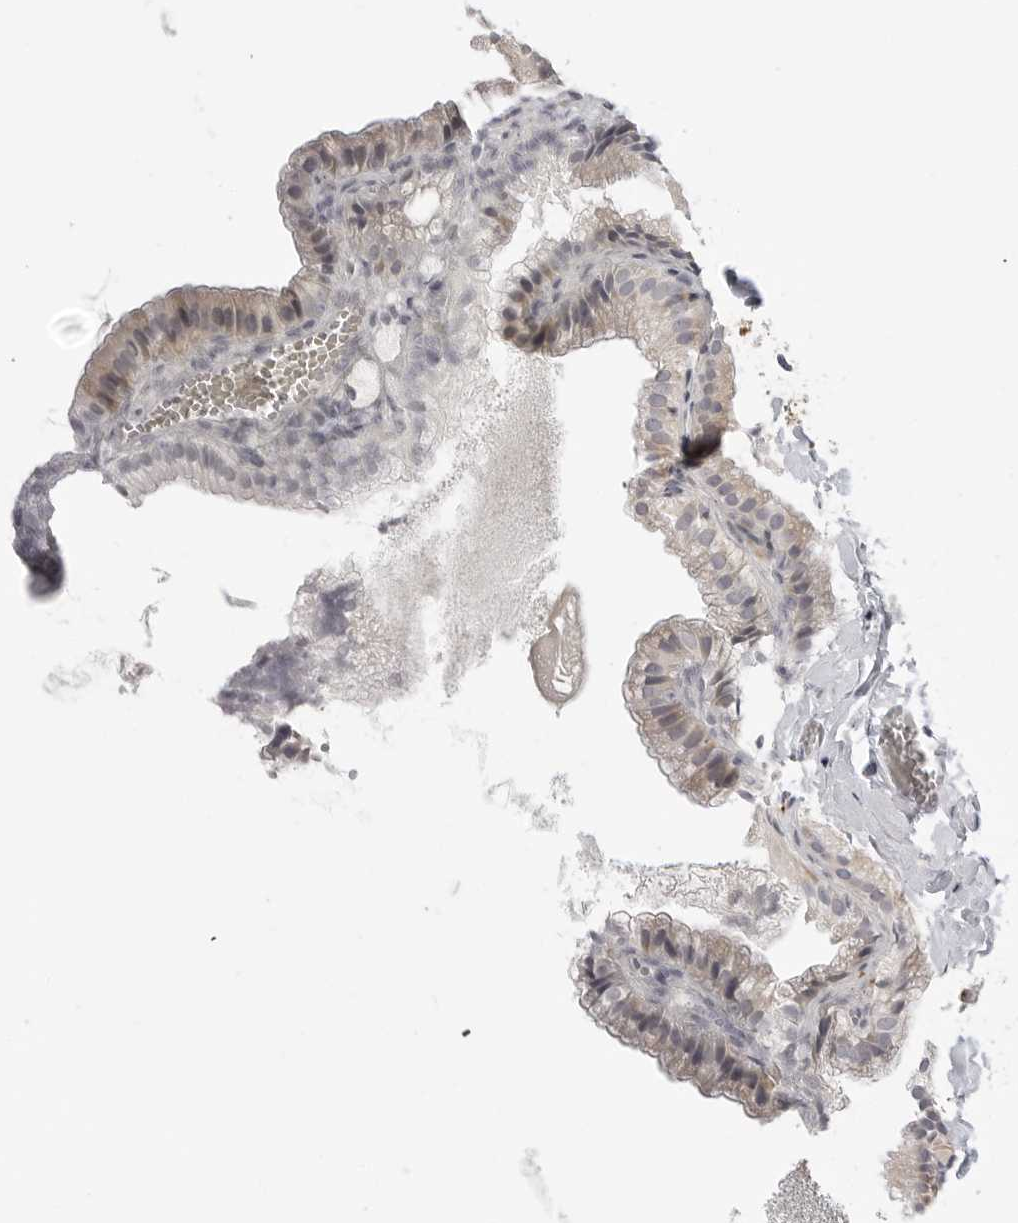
{"staining": {"intensity": "weak", "quantity": "<25%", "location": "cytoplasmic/membranous"}, "tissue": "gallbladder", "cell_type": "Glandular cells", "image_type": "normal", "snomed": [{"axis": "morphology", "description": "Normal tissue, NOS"}, {"axis": "topography", "description": "Gallbladder"}], "caption": "Glandular cells show no significant protein staining in normal gallbladder. Brightfield microscopy of IHC stained with DAB (3,3'-diaminobenzidine) (brown) and hematoxylin (blue), captured at high magnification.", "gene": "MAP7D1", "patient": {"sex": "male", "age": 38}}